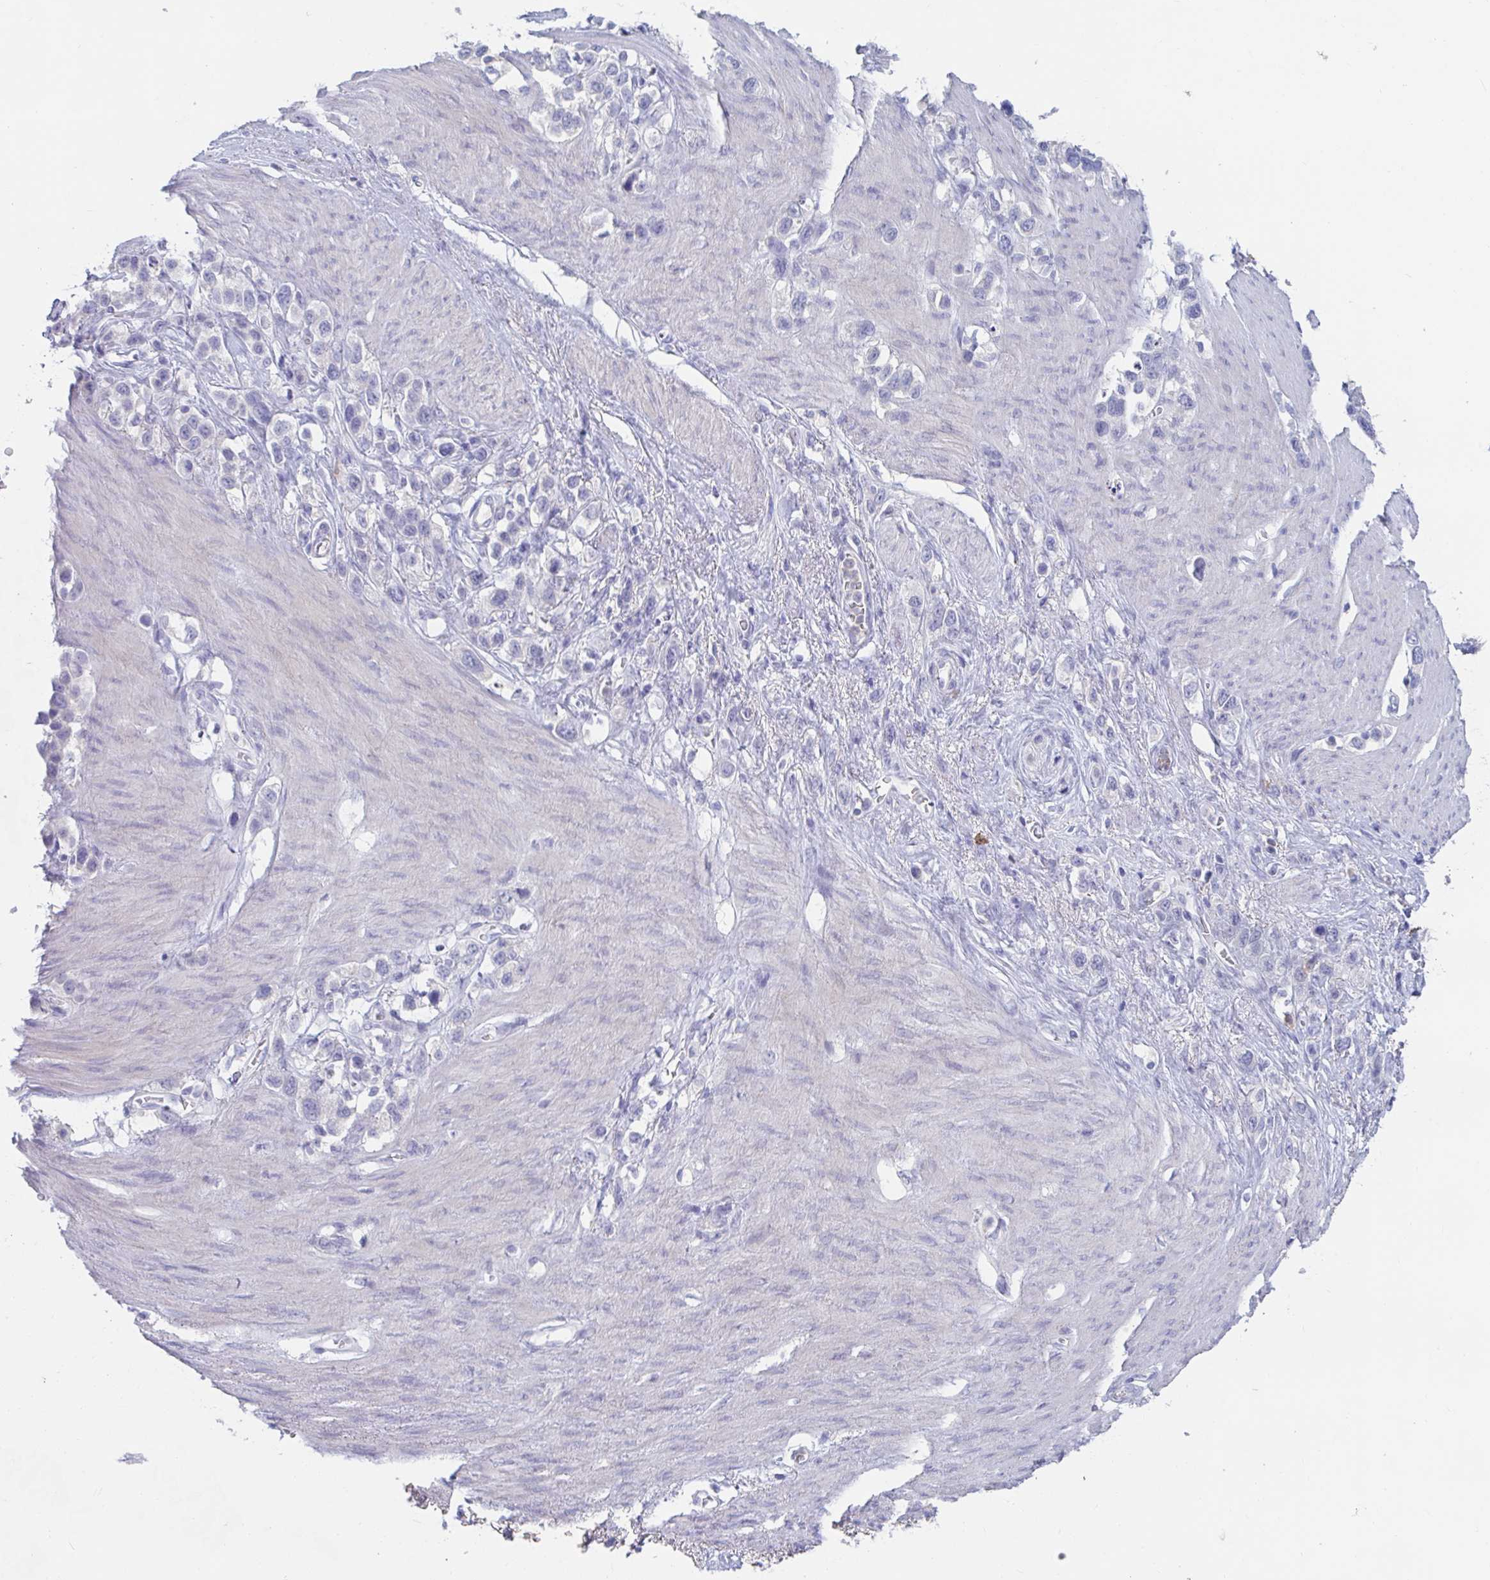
{"staining": {"intensity": "negative", "quantity": "none", "location": "none"}, "tissue": "stomach cancer", "cell_type": "Tumor cells", "image_type": "cancer", "snomed": [{"axis": "morphology", "description": "Adenocarcinoma, NOS"}, {"axis": "topography", "description": "Stomach"}], "caption": "The histopathology image reveals no staining of tumor cells in adenocarcinoma (stomach).", "gene": "KCNK5", "patient": {"sex": "female", "age": 65}}